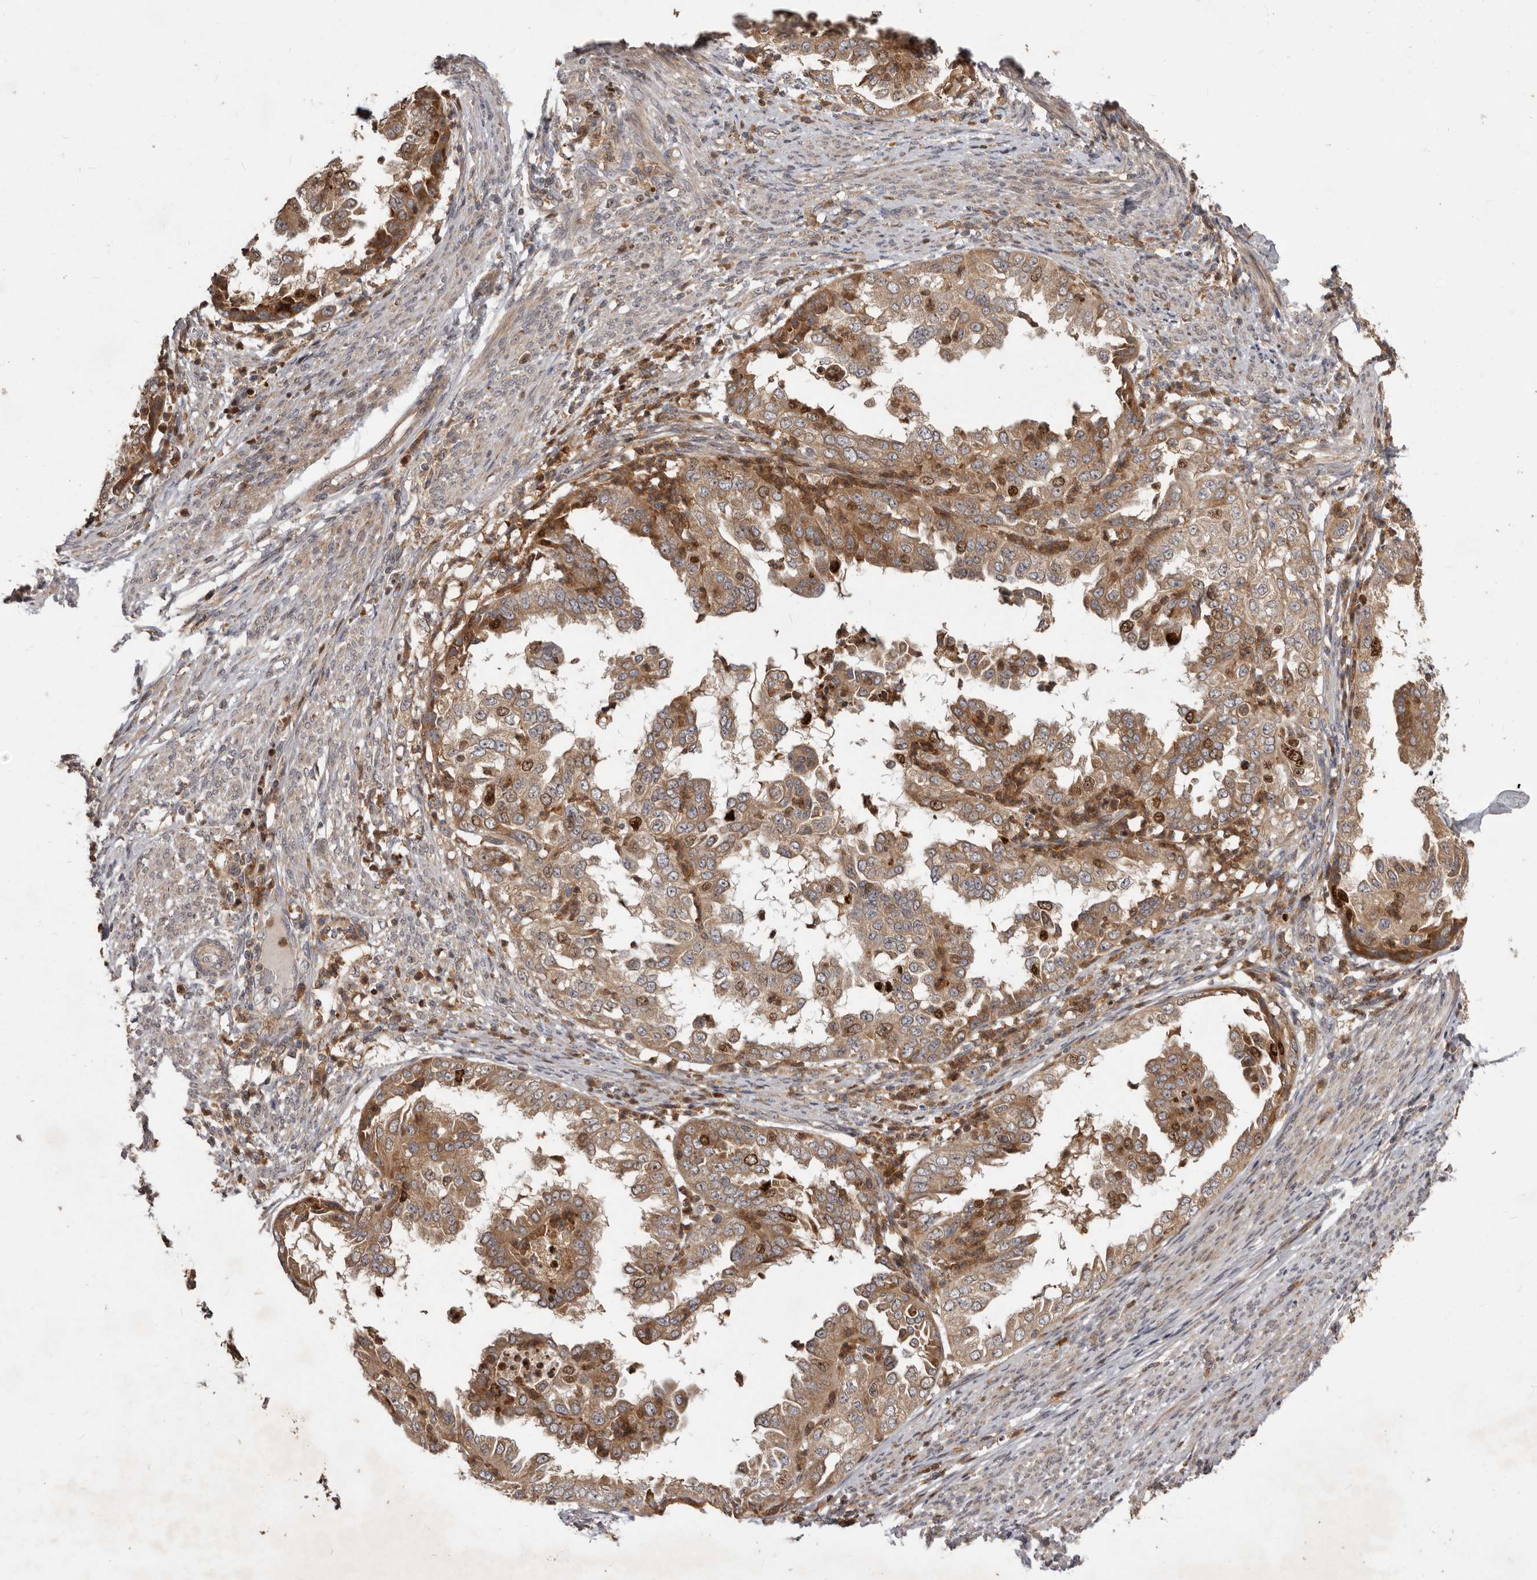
{"staining": {"intensity": "moderate", "quantity": ">75%", "location": "cytoplasmic/membranous,nuclear"}, "tissue": "endometrial cancer", "cell_type": "Tumor cells", "image_type": "cancer", "snomed": [{"axis": "morphology", "description": "Adenocarcinoma, NOS"}, {"axis": "topography", "description": "Endometrium"}], "caption": "Immunohistochemical staining of endometrial cancer (adenocarcinoma) shows medium levels of moderate cytoplasmic/membranous and nuclear protein positivity in about >75% of tumor cells.", "gene": "RNF187", "patient": {"sex": "female", "age": 85}}